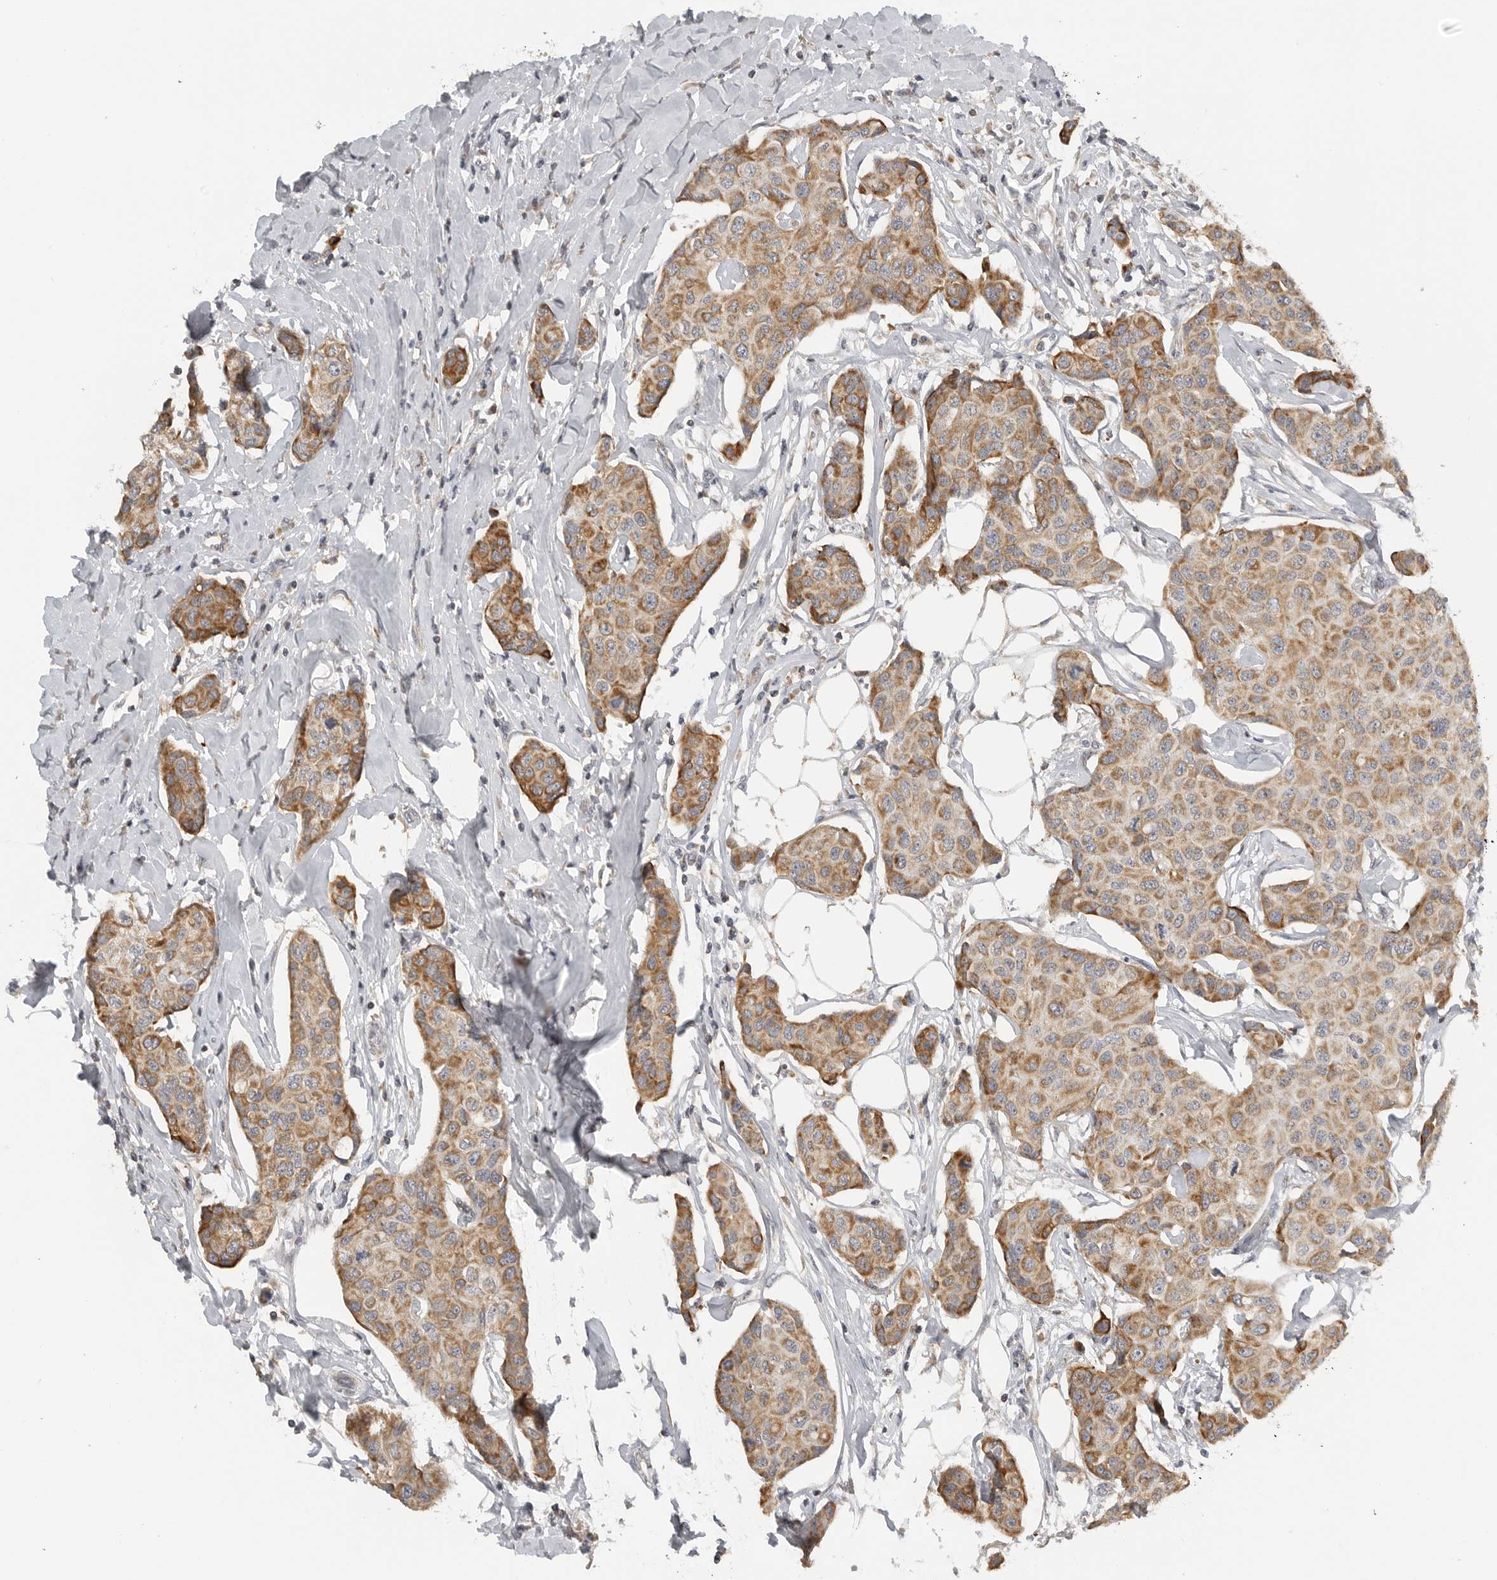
{"staining": {"intensity": "moderate", "quantity": ">75%", "location": "cytoplasmic/membranous"}, "tissue": "breast cancer", "cell_type": "Tumor cells", "image_type": "cancer", "snomed": [{"axis": "morphology", "description": "Duct carcinoma"}, {"axis": "topography", "description": "Breast"}], "caption": "Breast cancer (intraductal carcinoma) was stained to show a protein in brown. There is medium levels of moderate cytoplasmic/membranous staining in approximately >75% of tumor cells.", "gene": "RXFP3", "patient": {"sex": "female", "age": 80}}